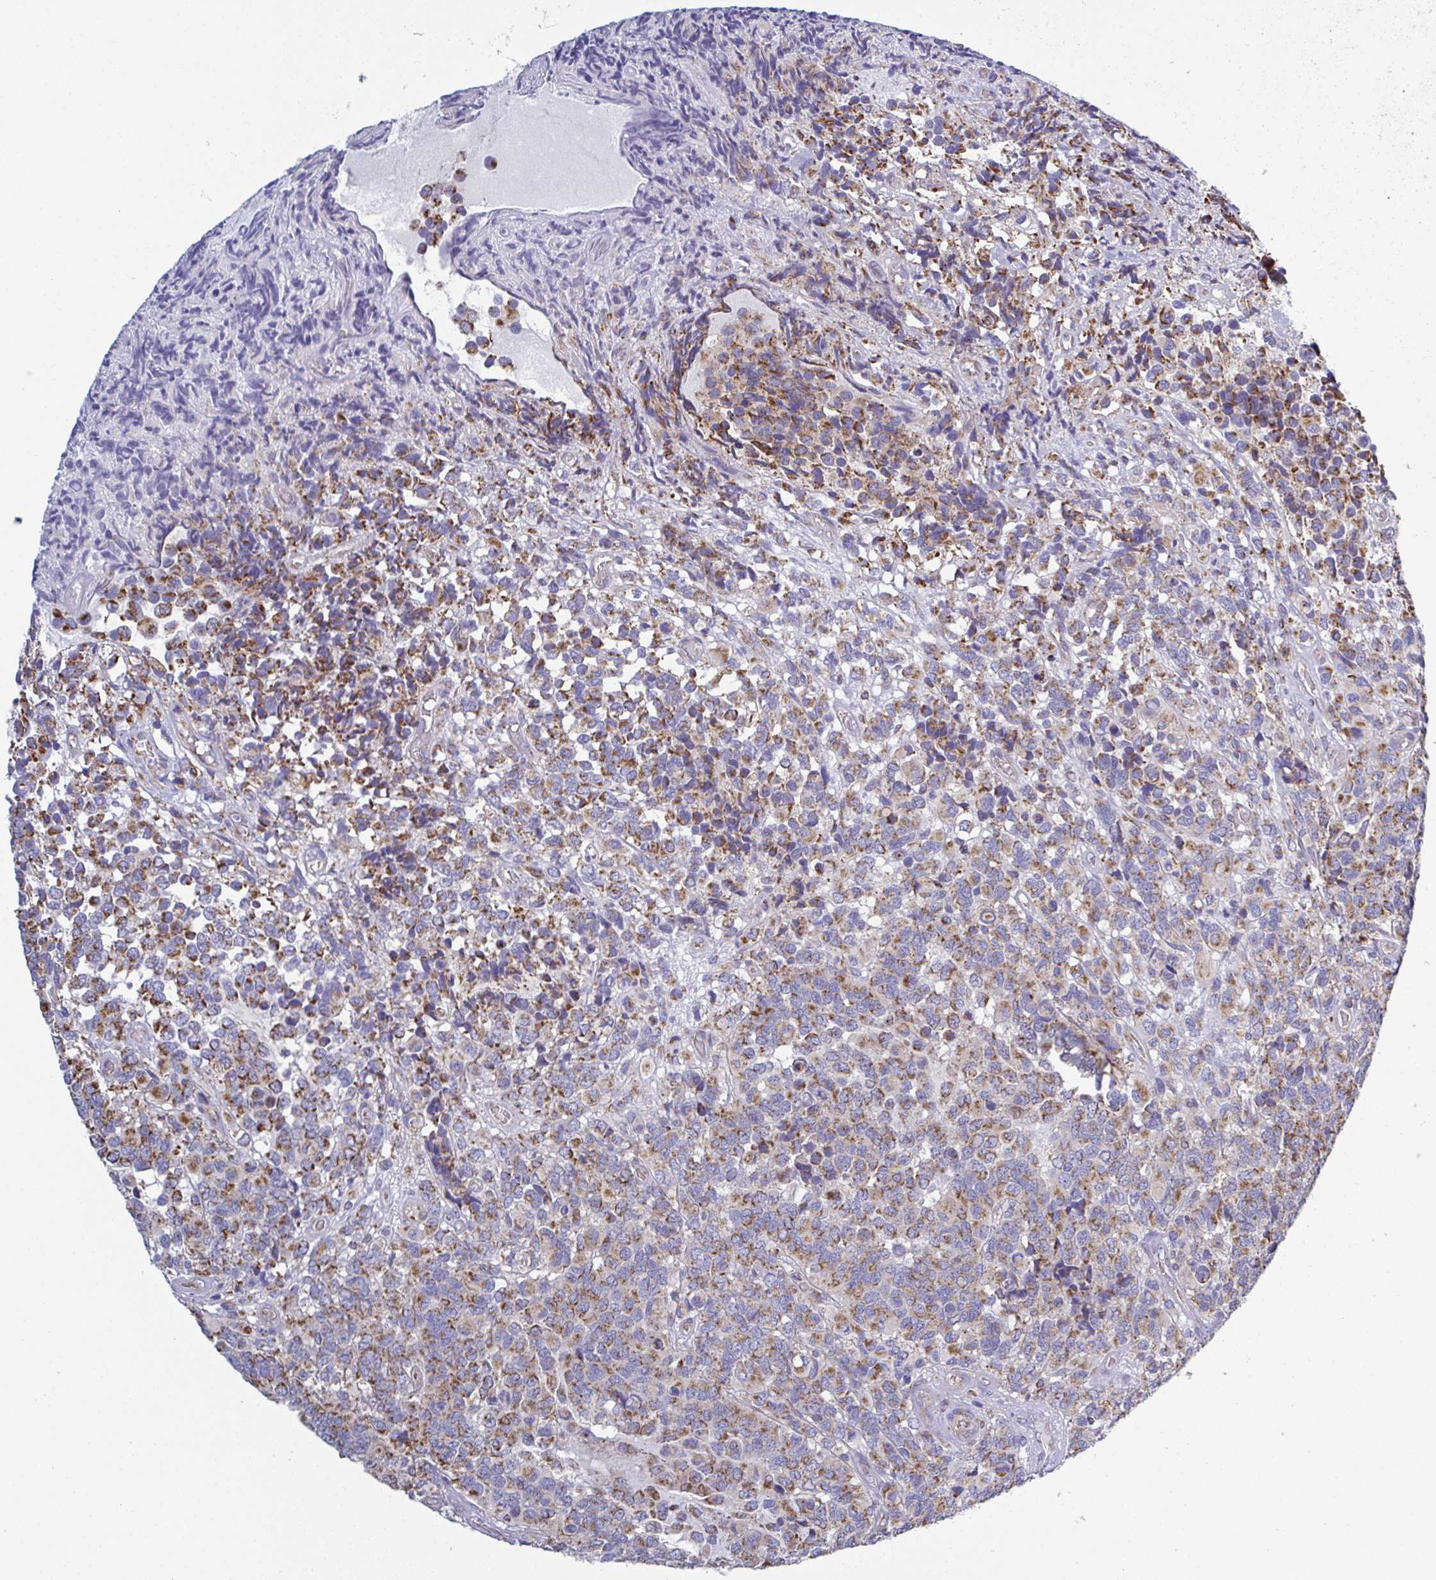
{"staining": {"intensity": "moderate", "quantity": ">75%", "location": "cytoplasmic/membranous"}, "tissue": "glioma", "cell_type": "Tumor cells", "image_type": "cancer", "snomed": [{"axis": "morphology", "description": "Glioma, malignant, High grade"}, {"axis": "topography", "description": "Brain"}], "caption": "Glioma stained for a protein (brown) reveals moderate cytoplasmic/membranous positive expression in about >75% of tumor cells.", "gene": "CSDE1", "patient": {"sex": "male", "age": 39}}